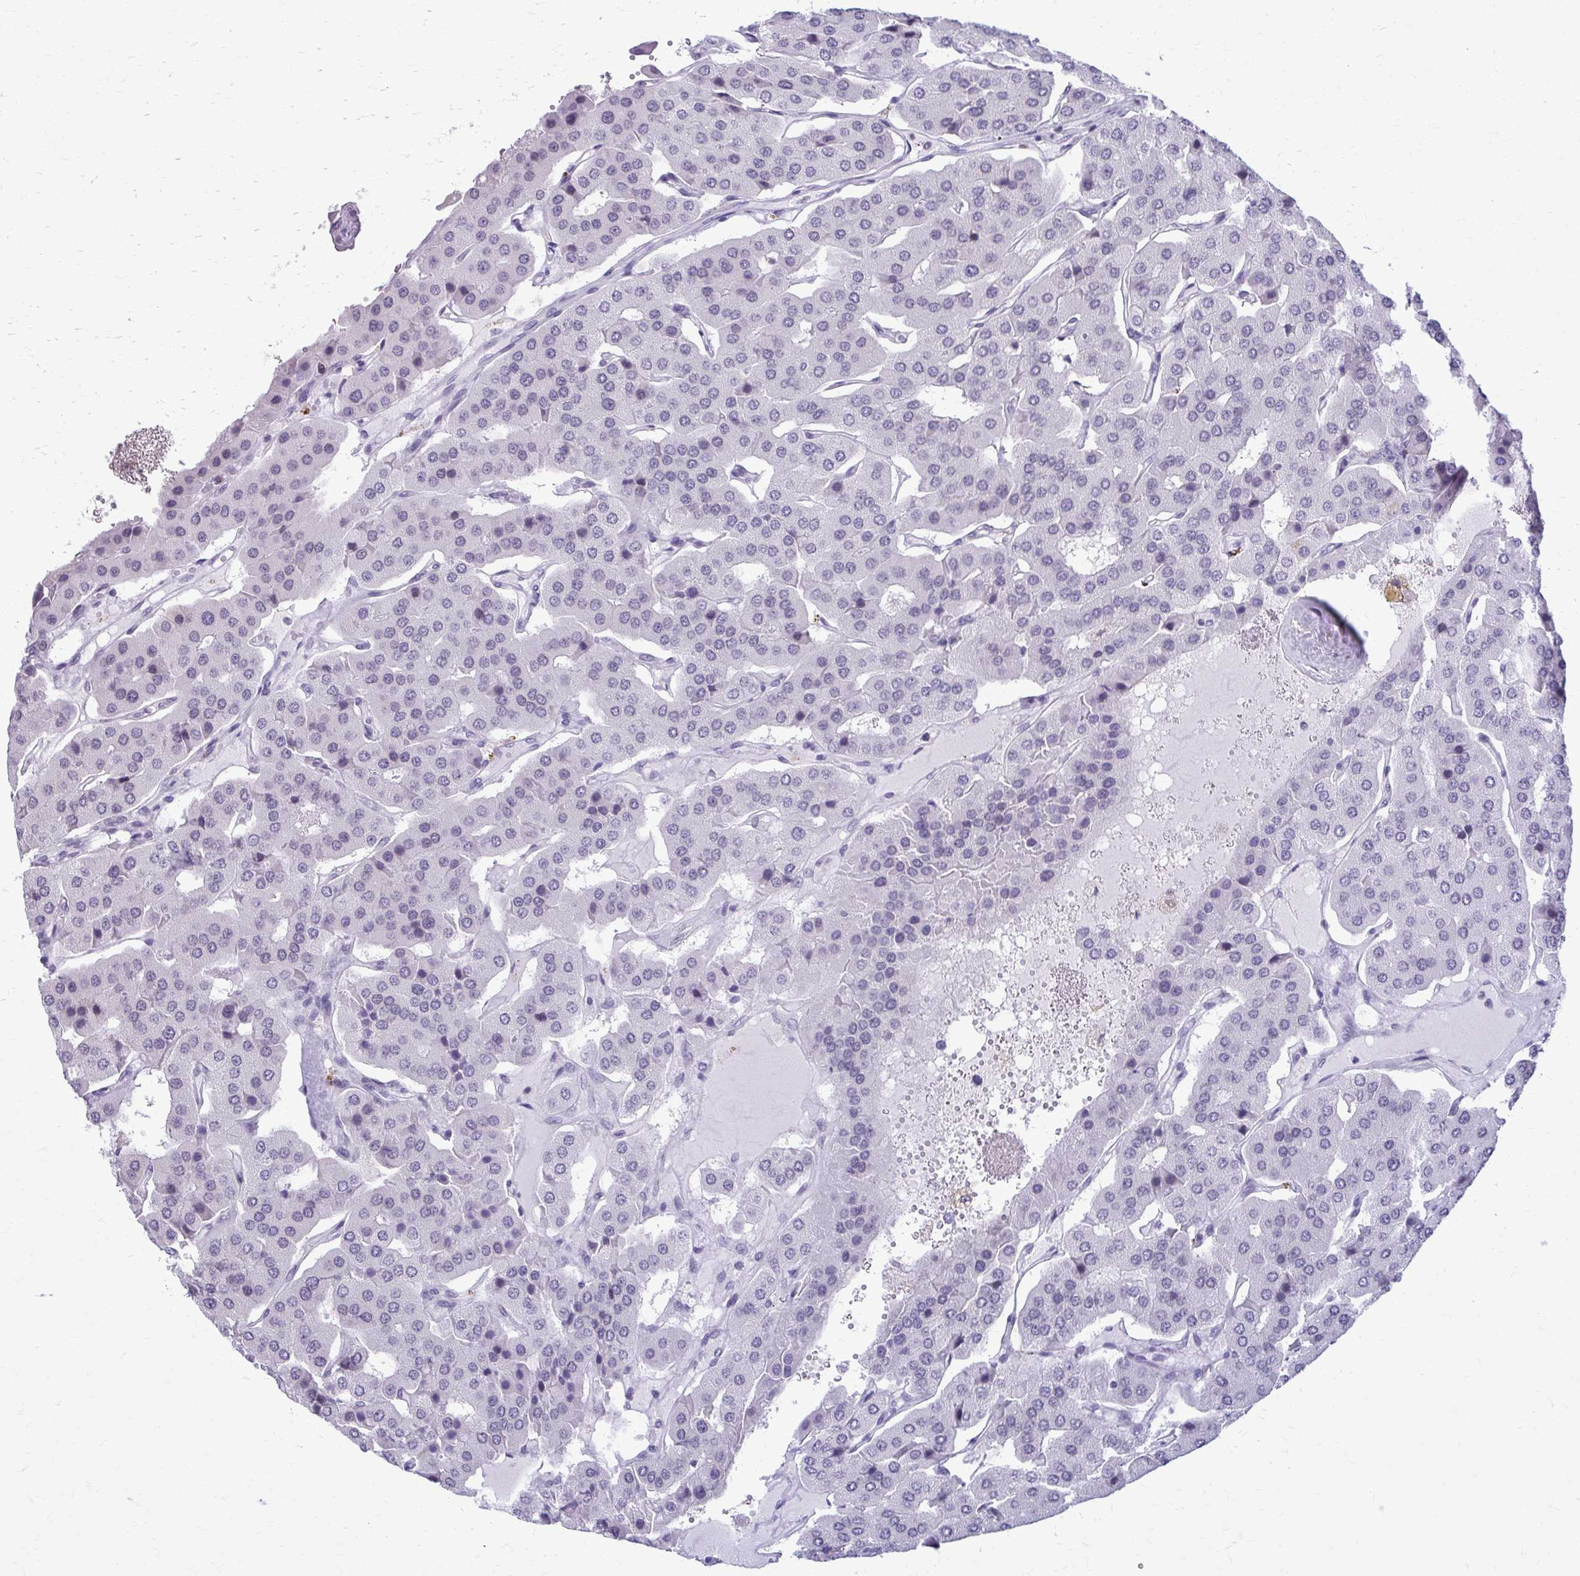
{"staining": {"intensity": "negative", "quantity": "none", "location": "none"}, "tissue": "parathyroid gland", "cell_type": "Glandular cells", "image_type": "normal", "snomed": [{"axis": "morphology", "description": "Normal tissue, NOS"}, {"axis": "morphology", "description": "Adenoma, NOS"}, {"axis": "topography", "description": "Parathyroid gland"}], "caption": "Immunohistochemical staining of normal human parathyroid gland displays no significant expression in glandular cells. (DAB immunohistochemistry (IHC), high magnification).", "gene": "PROSER1", "patient": {"sex": "female", "age": 86}}